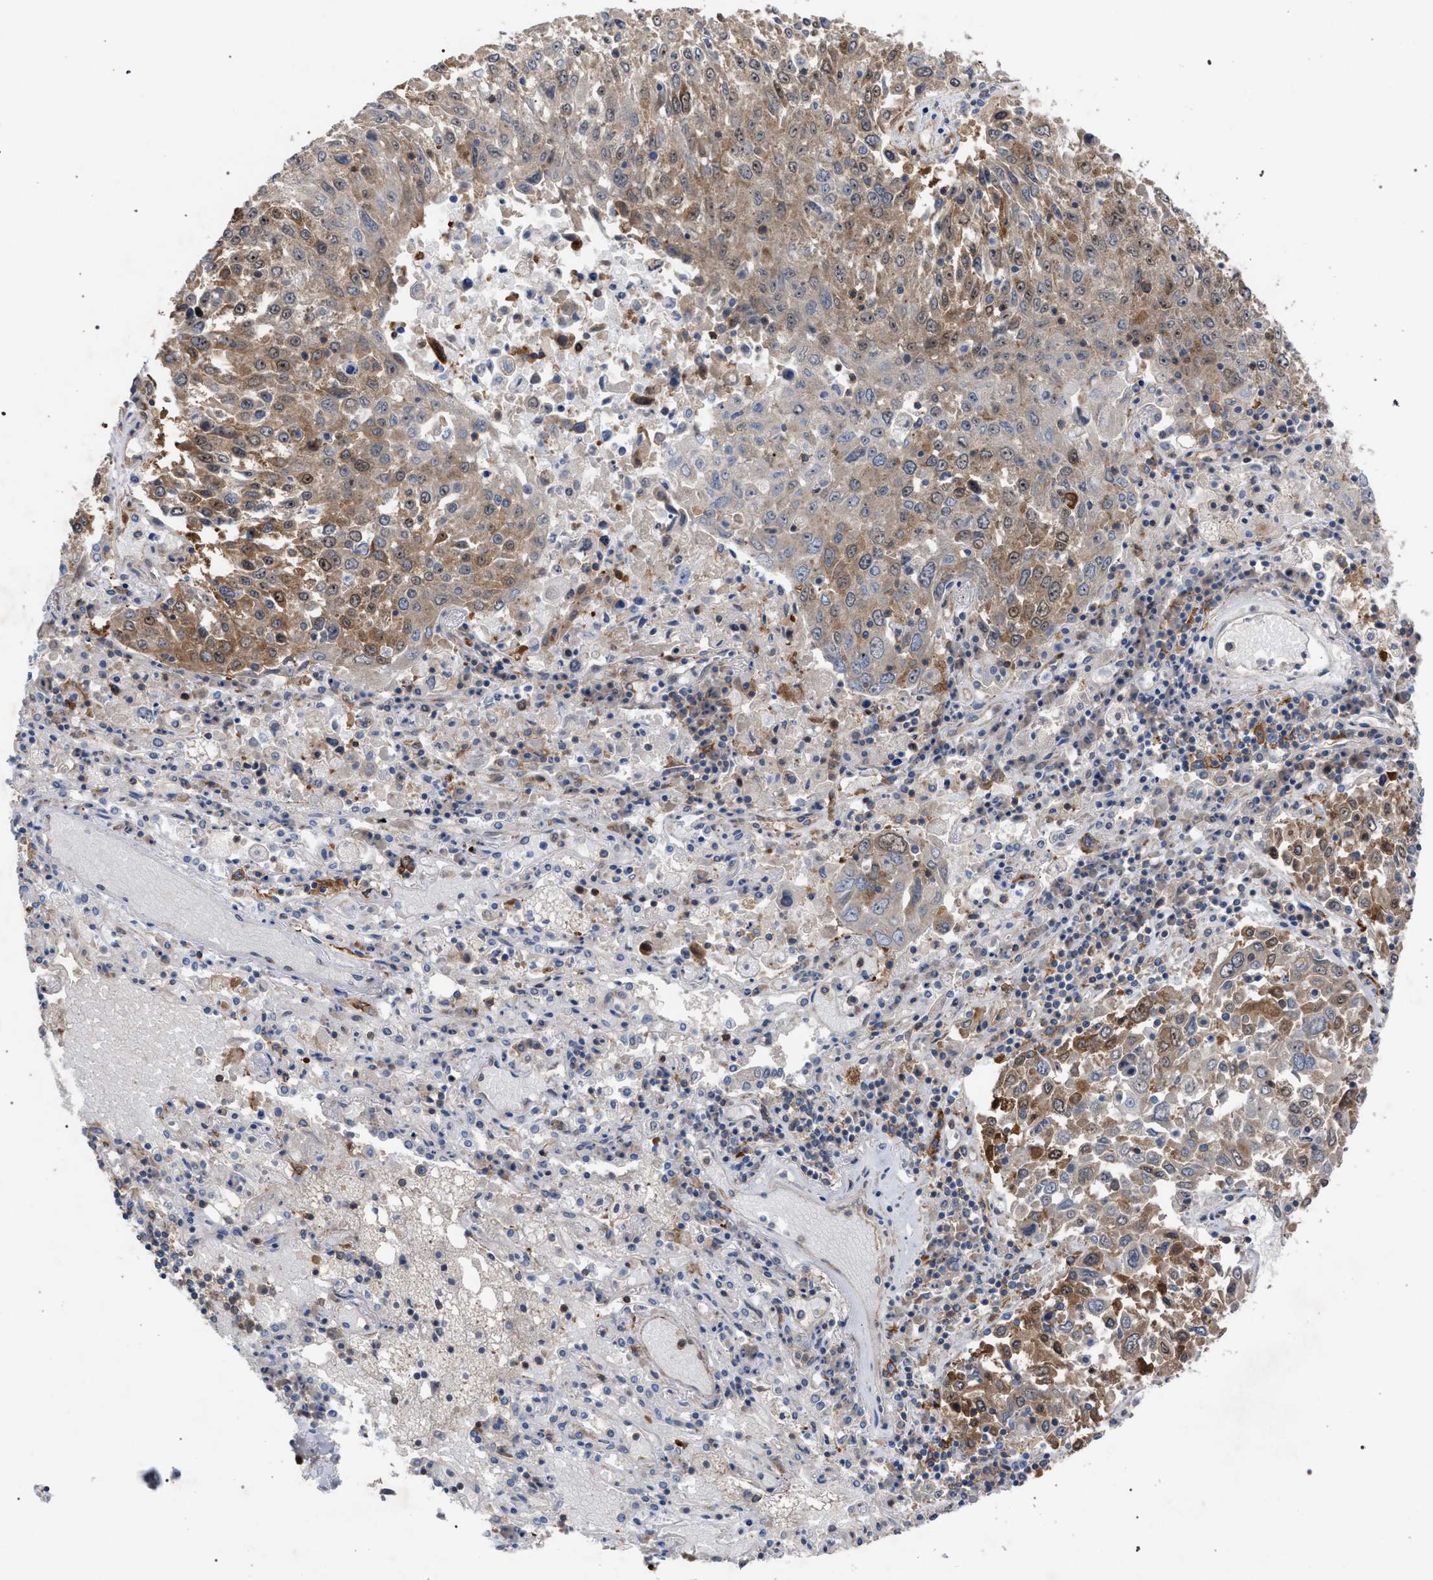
{"staining": {"intensity": "moderate", "quantity": "25%-75%", "location": "cytoplasmic/membranous,nuclear"}, "tissue": "lung cancer", "cell_type": "Tumor cells", "image_type": "cancer", "snomed": [{"axis": "morphology", "description": "Squamous cell carcinoma, NOS"}, {"axis": "topography", "description": "Lung"}], "caption": "The histopathology image reveals immunohistochemical staining of lung squamous cell carcinoma. There is moderate cytoplasmic/membranous and nuclear staining is seen in about 25%-75% of tumor cells.", "gene": "CDR2L", "patient": {"sex": "male", "age": 65}}